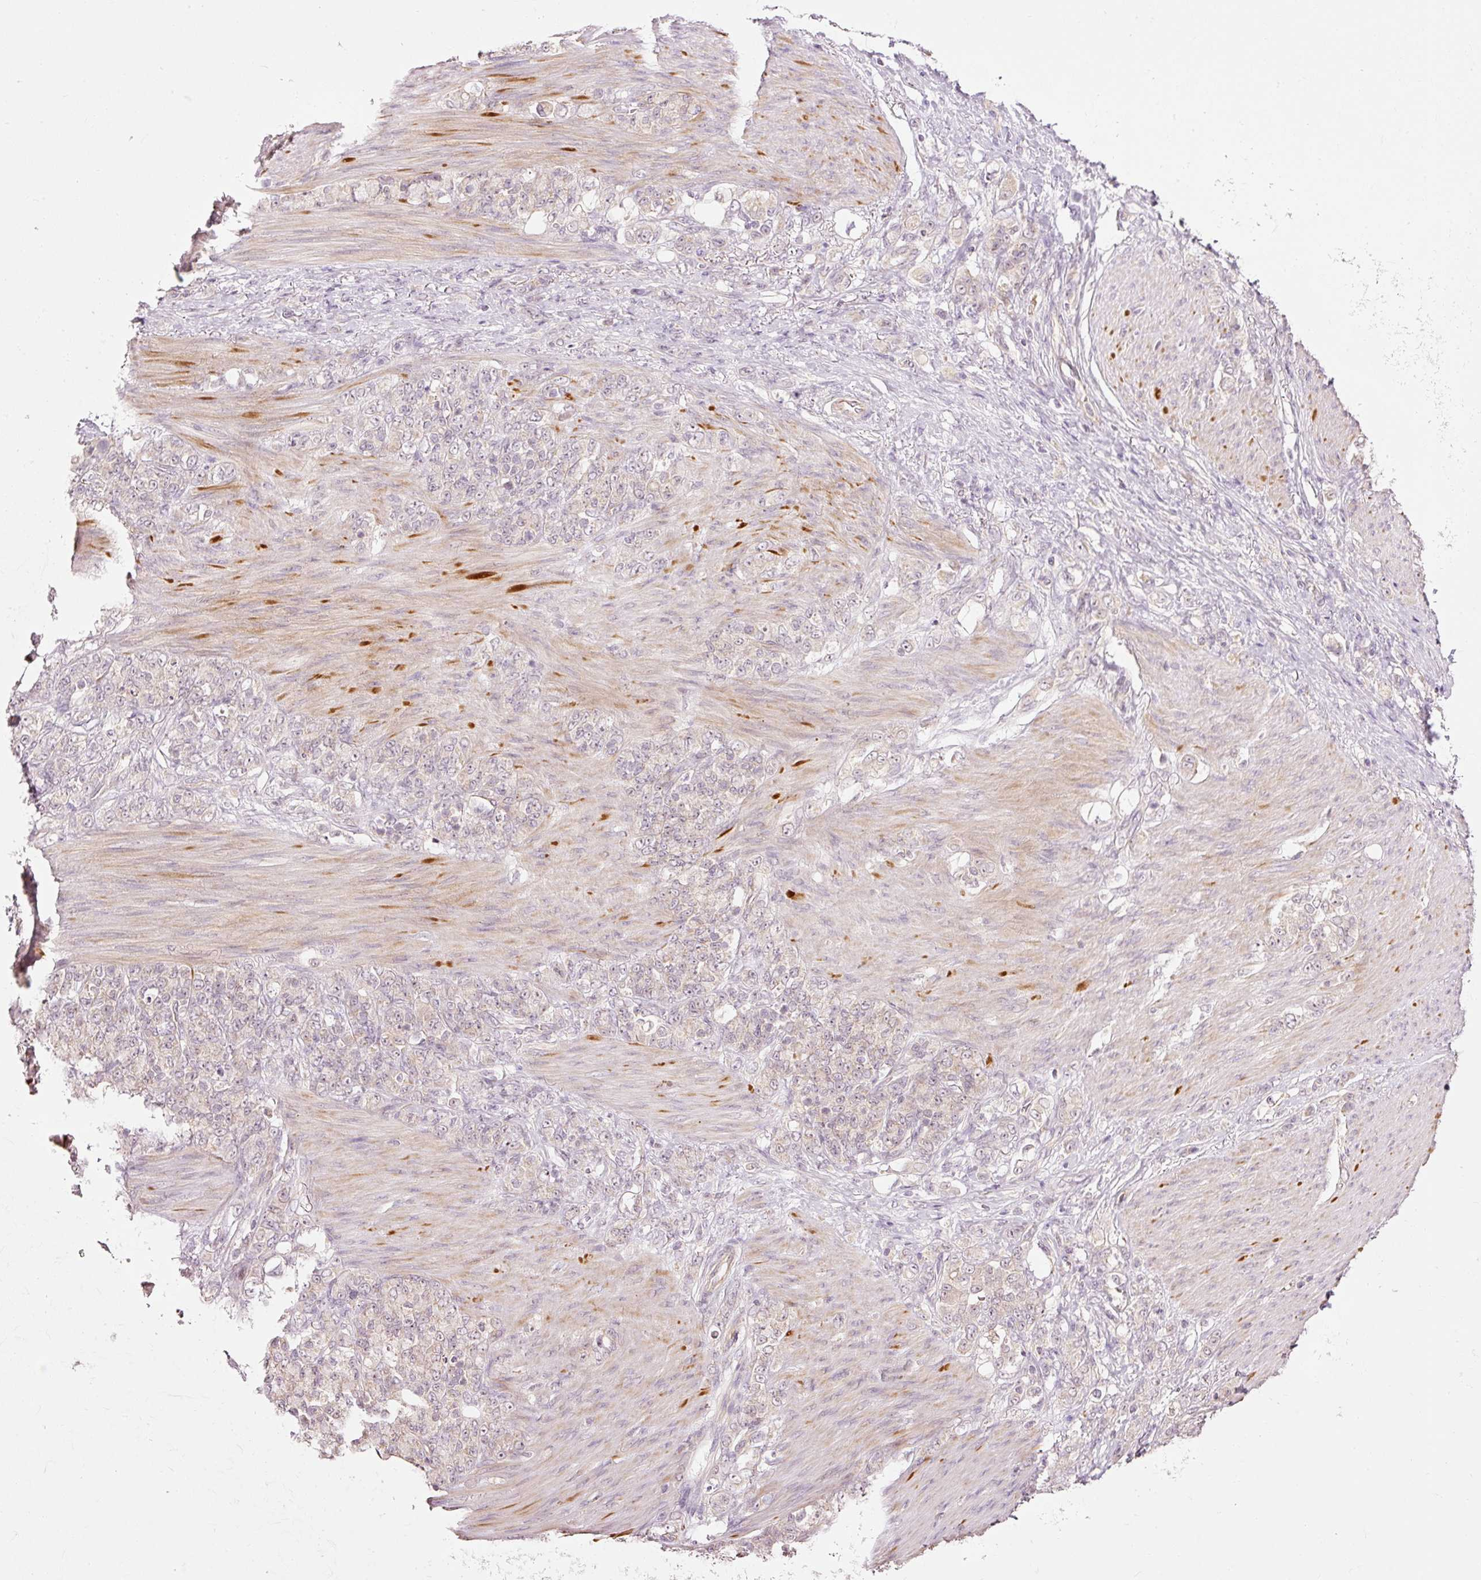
{"staining": {"intensity": "negative", "quantity": "none", "location": "none"}, "tissue": "stomach cancer", "cell_type": "Tumor cells", "image_type": "cancer", "snomed": [{"axis": "morphology", "description": "Normal tissue, NOS"}, {"axis": "morphology", "description": "Adenocarcinoma, NOS"}, {"axis": "topography", "description": "Stomach"}], "caption": "IHC image of human stomach cancer (adenocarcinoma) stained for a protein (brown), which demonstrates no staining in tumor cells.", "gene": "CDC20B", "patient": {"sex": "female", "age": 79}}